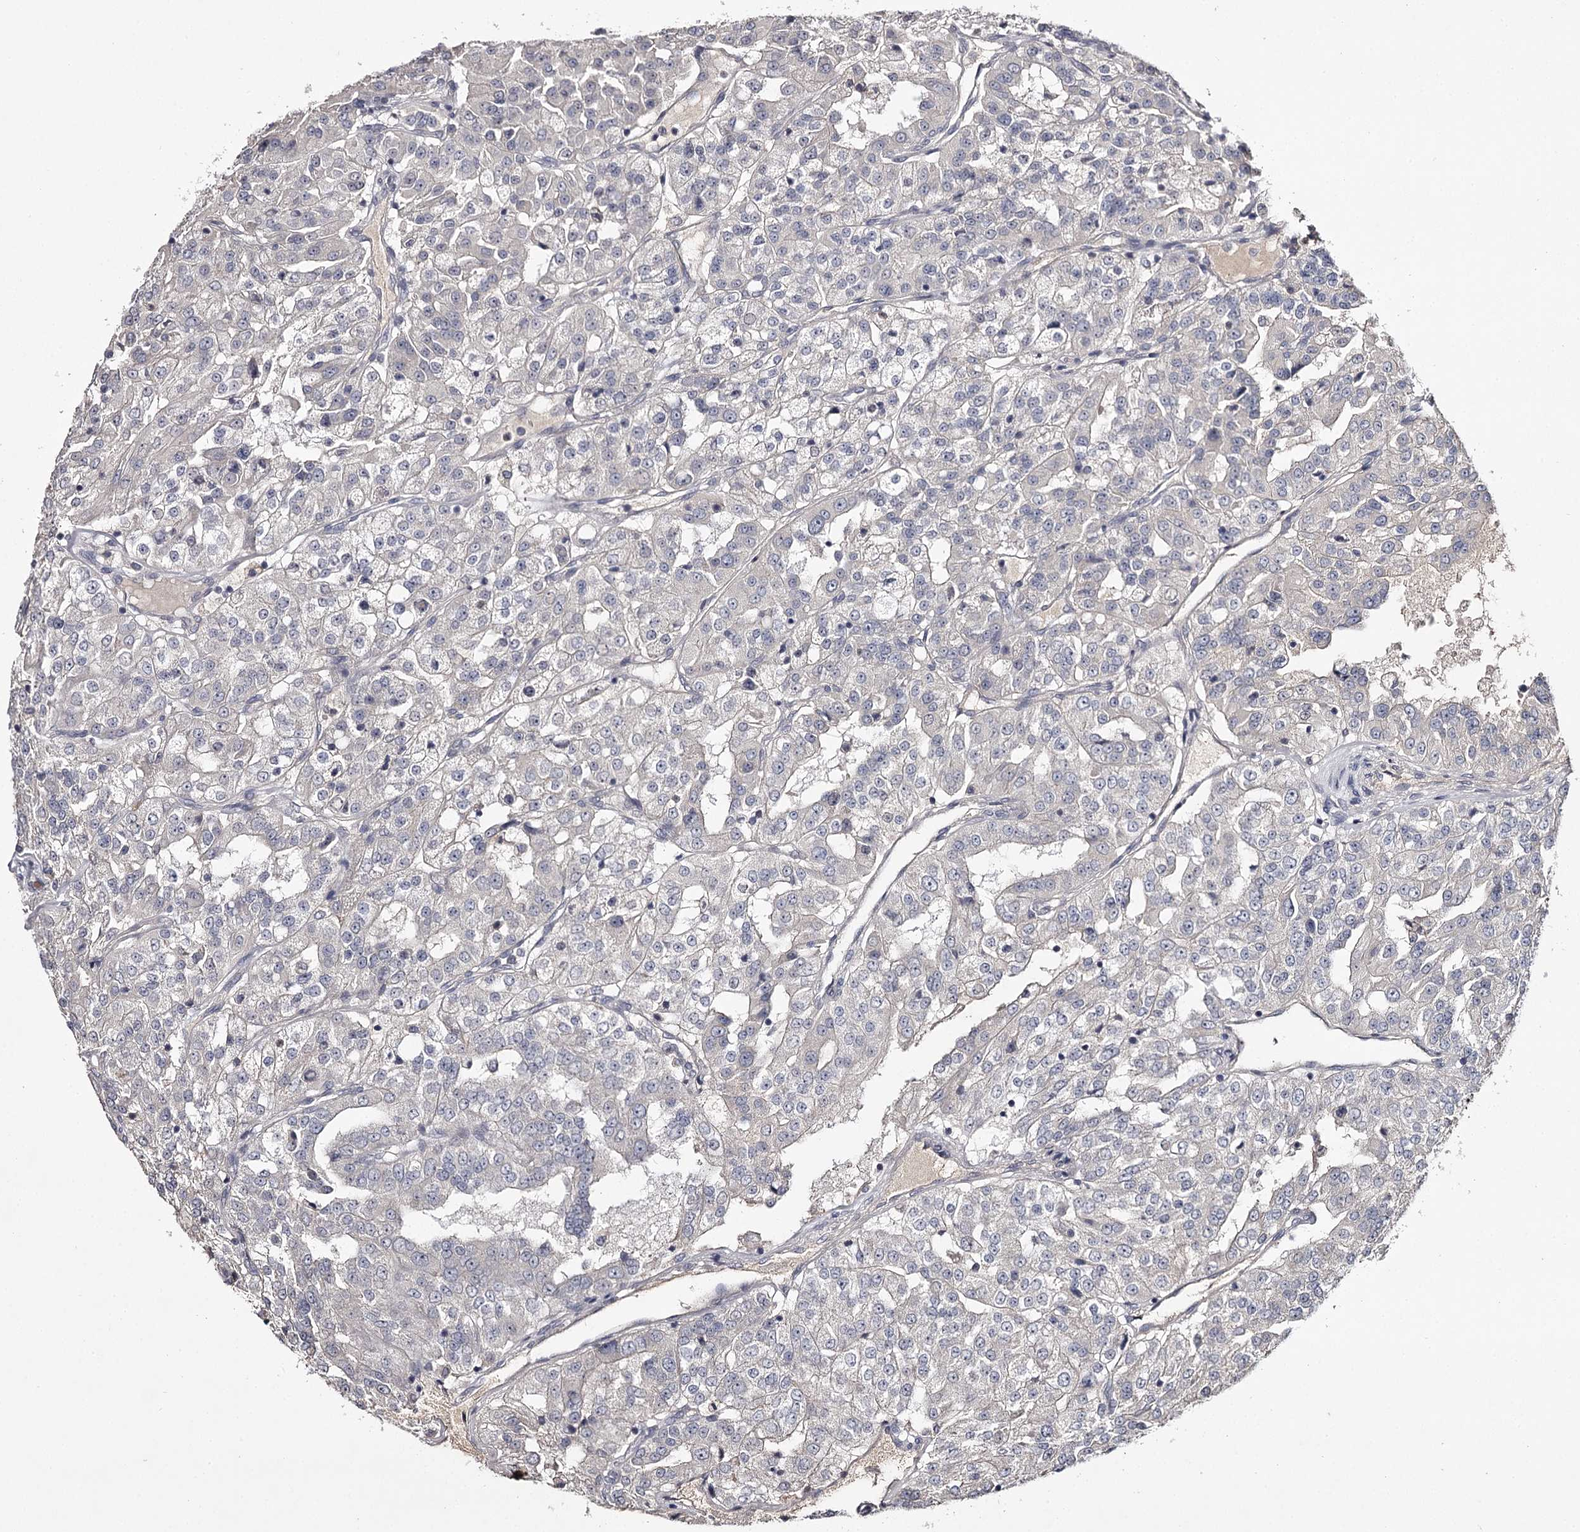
{"staining": {"intensity": "negative", "quantity": "none", "location": "none"}, "tissue": "renal cancer", "cell_type": "Tumor cells", "image_type": "cancer", "snomed": [{"axis": "morphology", "description": "Adenocarcinoma, NOS"}, {"axis": "topography", "description": "Kidney"}], "caption": "Tumor cells show no significant protein expression in renal adenocarcinoma.", "gene": "PRM2", "patient": {"sex": "female", "age": 63}}